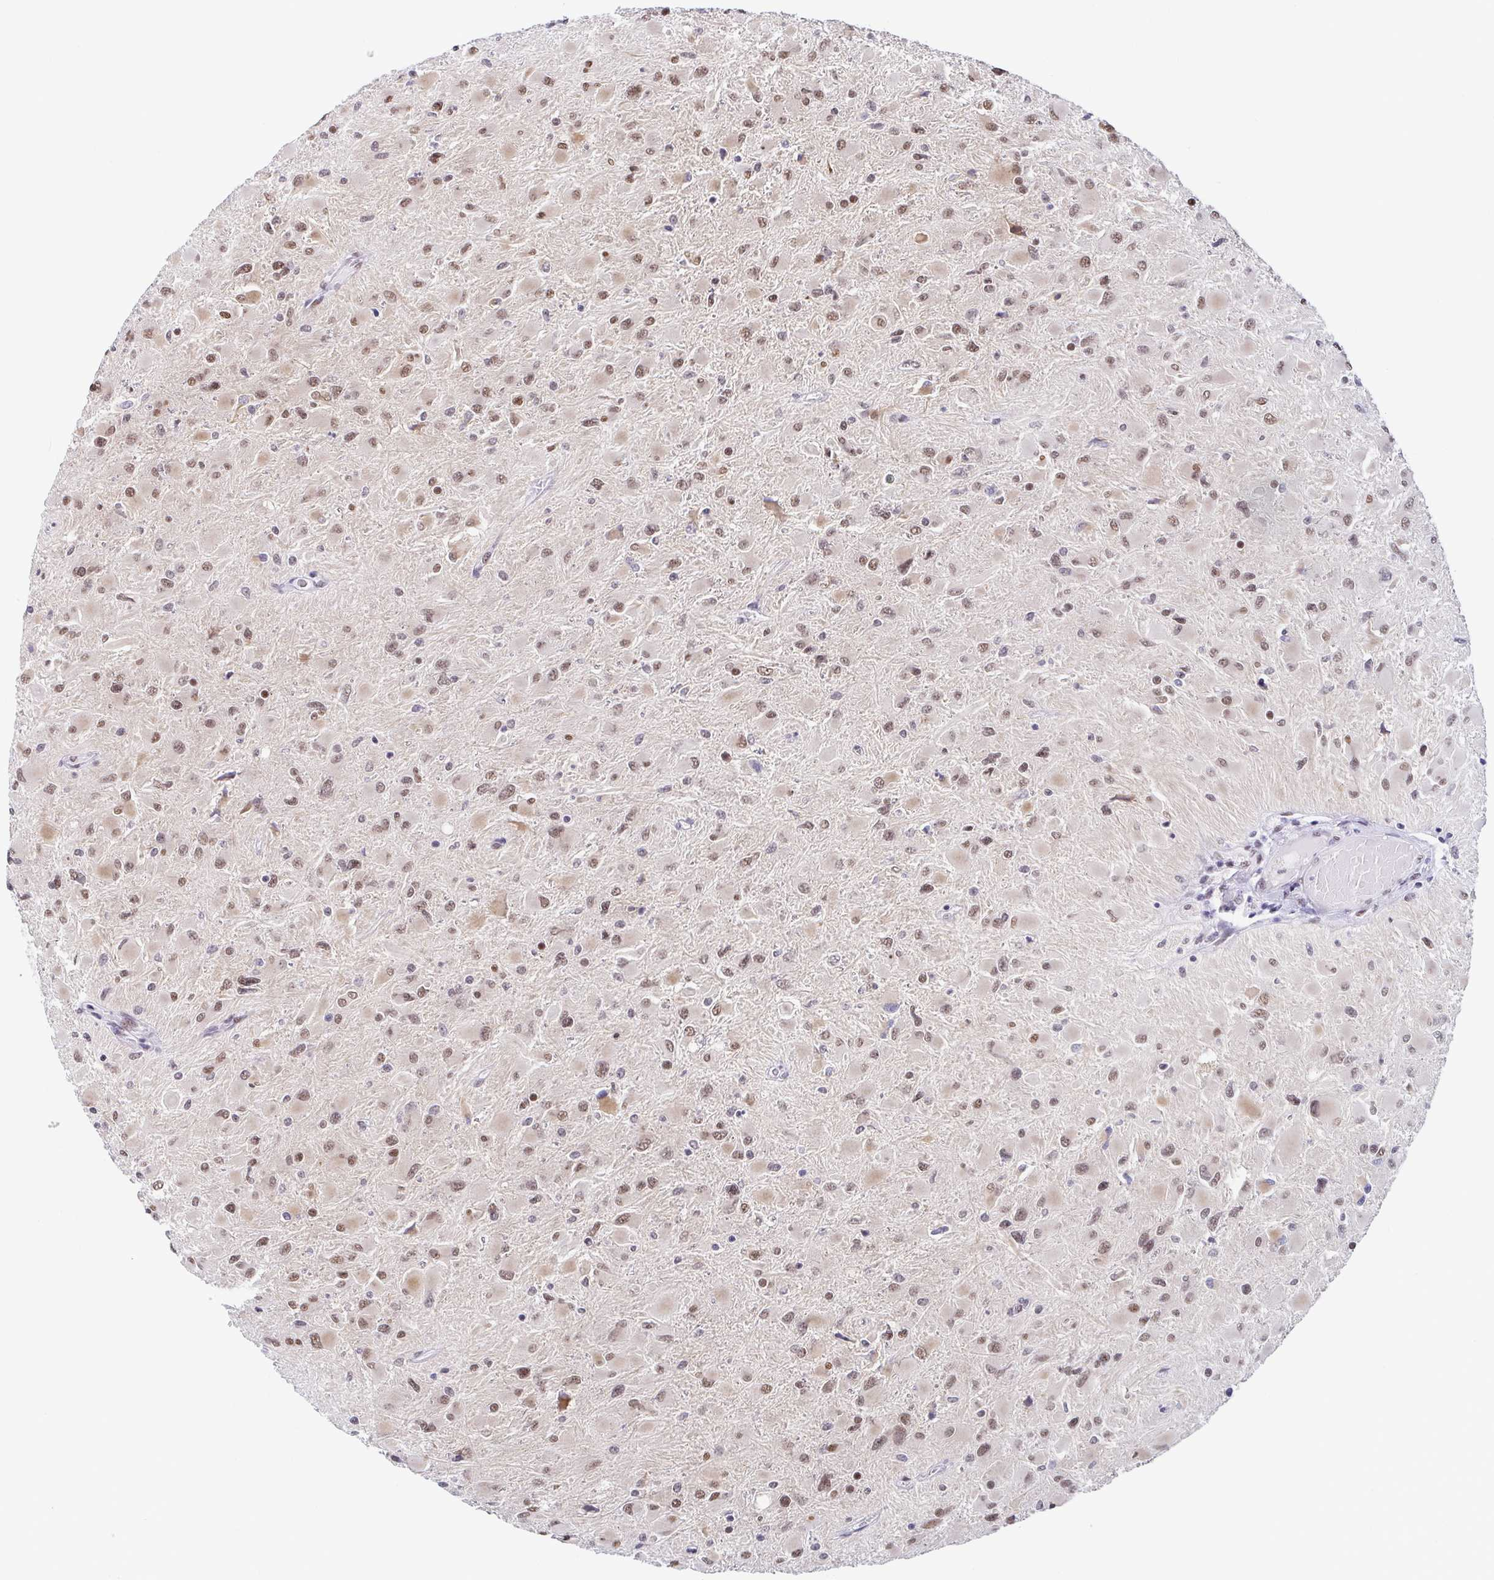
{"staining": {"intensity": "moderate", "quantity": ">75%", "location": "nuclear"}, "tissue": "glioma", "cell_type": "Tumor cells", "image_type": "cancer", "snomed": [{"axis": "morphology", "description": "Glioma, malignant, High grade"}, {"axis": "topography", "description": "Cerebral cortex"}], "caption": "High-magnification brightfield microscopy of glioma stained with DAB (brown) and counterstained with hematoxylin (blue). tumor cells exhibit moderate nuclear expression is present in approximately>75% of cells.", "gene": "SLC7A10", "patient": {"sex": "female", "age": 36}}